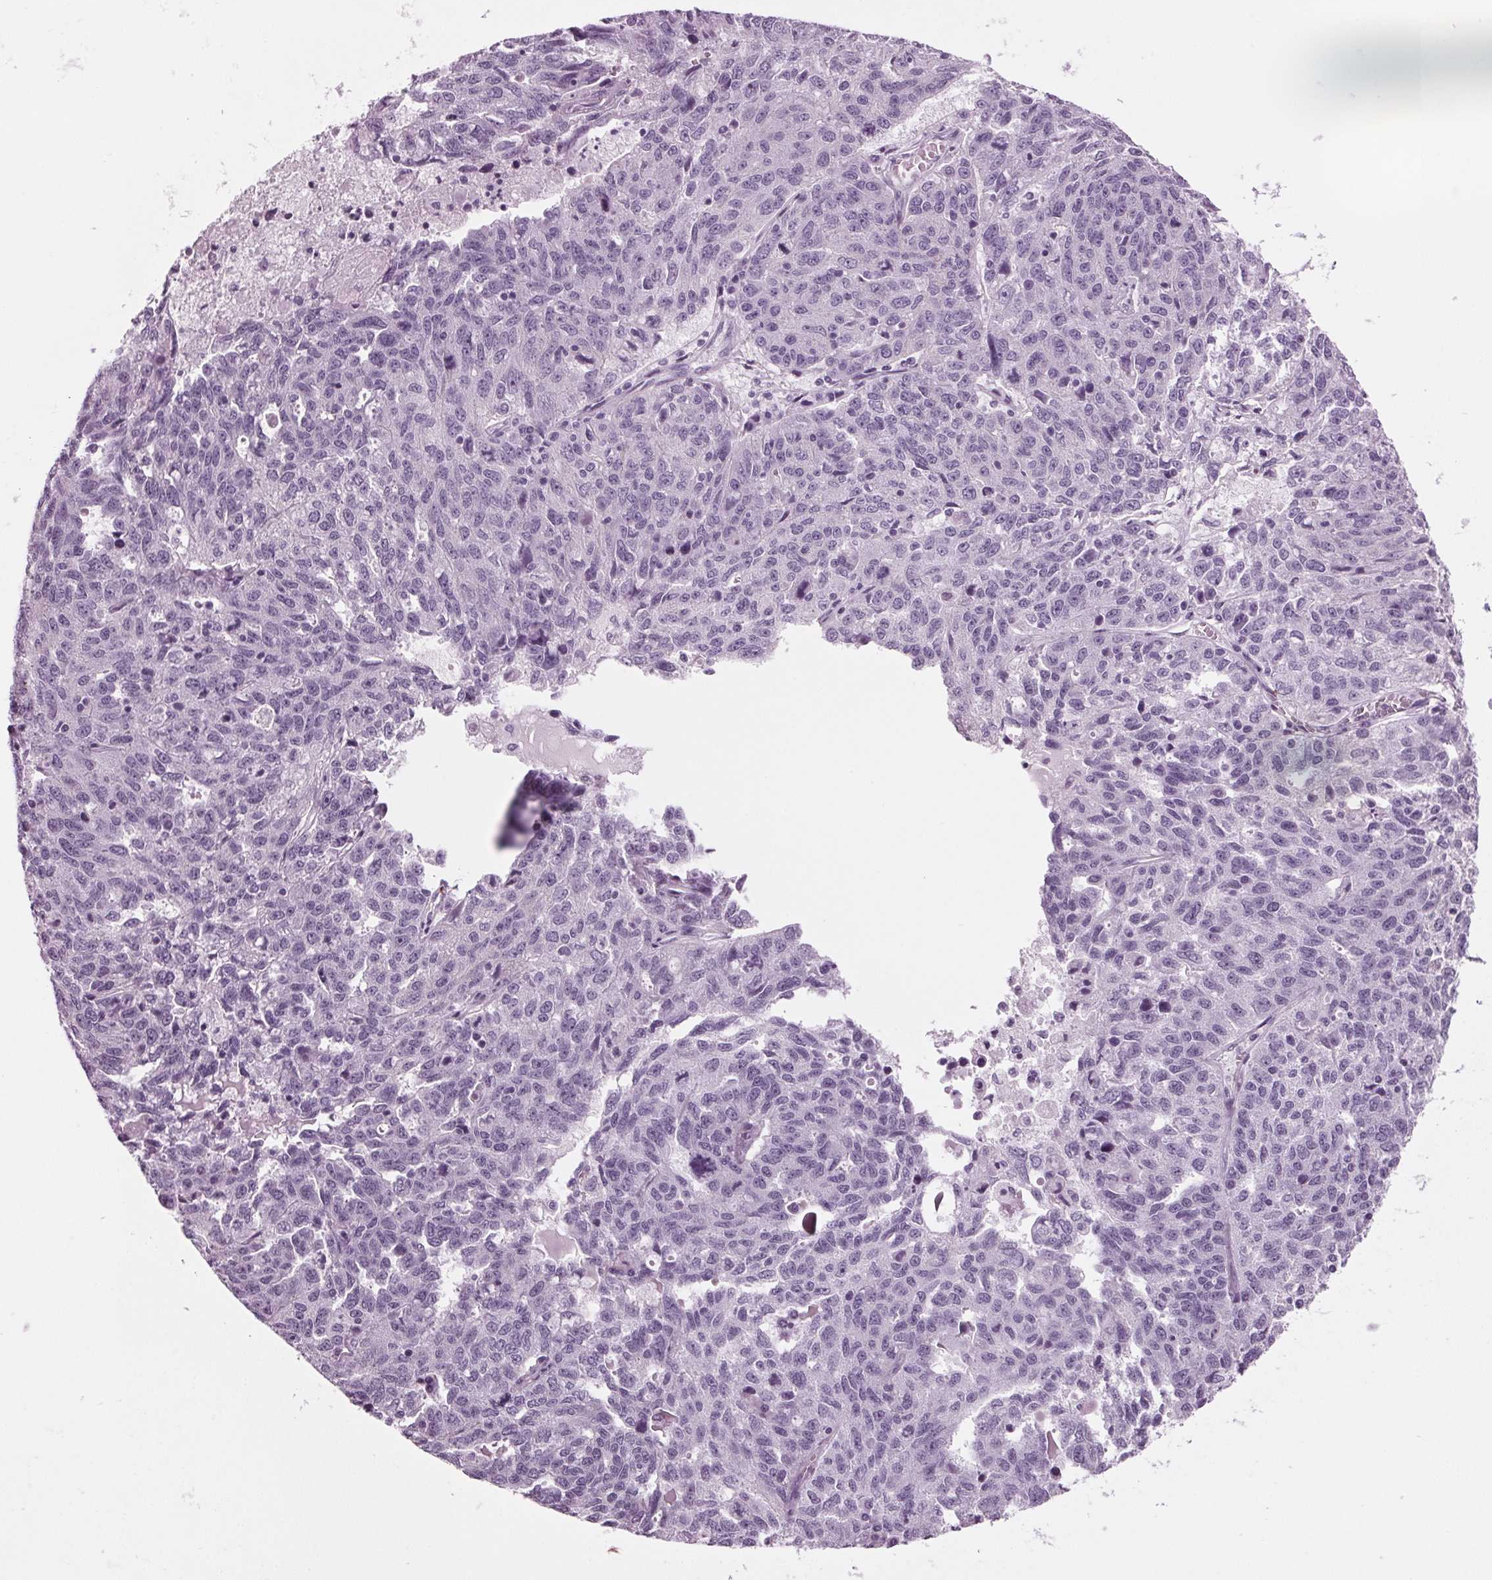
{"staining": {"intensity": "negative", "quantity": "none", "location": "none"}, "tissue": "ovarian cancer", "cell_type": "Tumor cells", "image_type": "cancer", "snomed": [{"axis": "morphology", "description": "Cystadenocarcinoma, serous, NOS"}, {"axis": "topography", "description": "Ovary"}], "caption": "The histopathology image exhibits no staining of tumor cells in serous cystadenocarcinoma (ovarian).", "gene": "BHLHE22", "patient": {"sex": "female", "age": 71}}